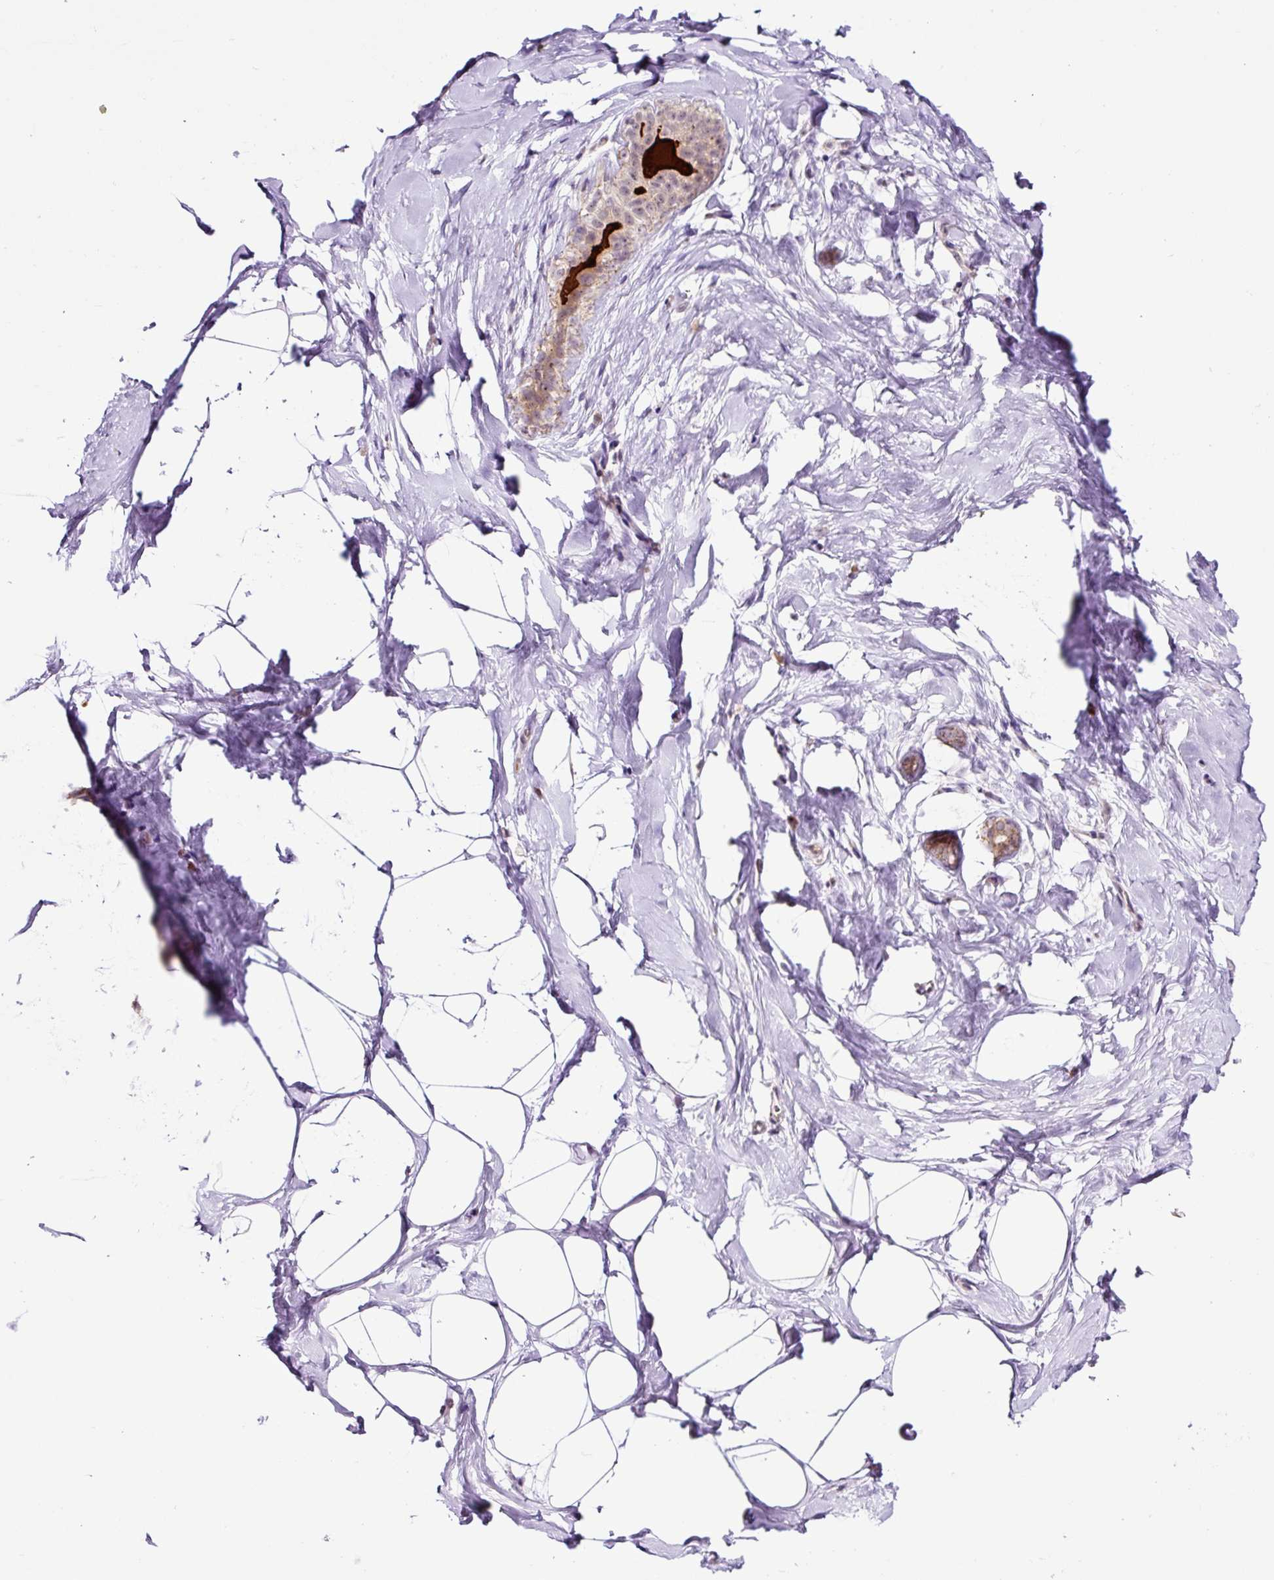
{"staining": {"intensity": "negative", "quantity": "none", "location": "none"}, "tissue": "breast", "cell_type": "Adipocytes", "image_type": "normal", "snomed": [{"axis": "morphology", "description": "Normal tissue, NOS"}, {"axis": "topography", "description": "Breast"}], "caption": "High power microscopy photomicrograph of an IHC micrograph of unremarkable breast, revealing no significant positivity in adipocytes.", "gene": "NOM1", "patient": {"sex": "female", "age": 32}}